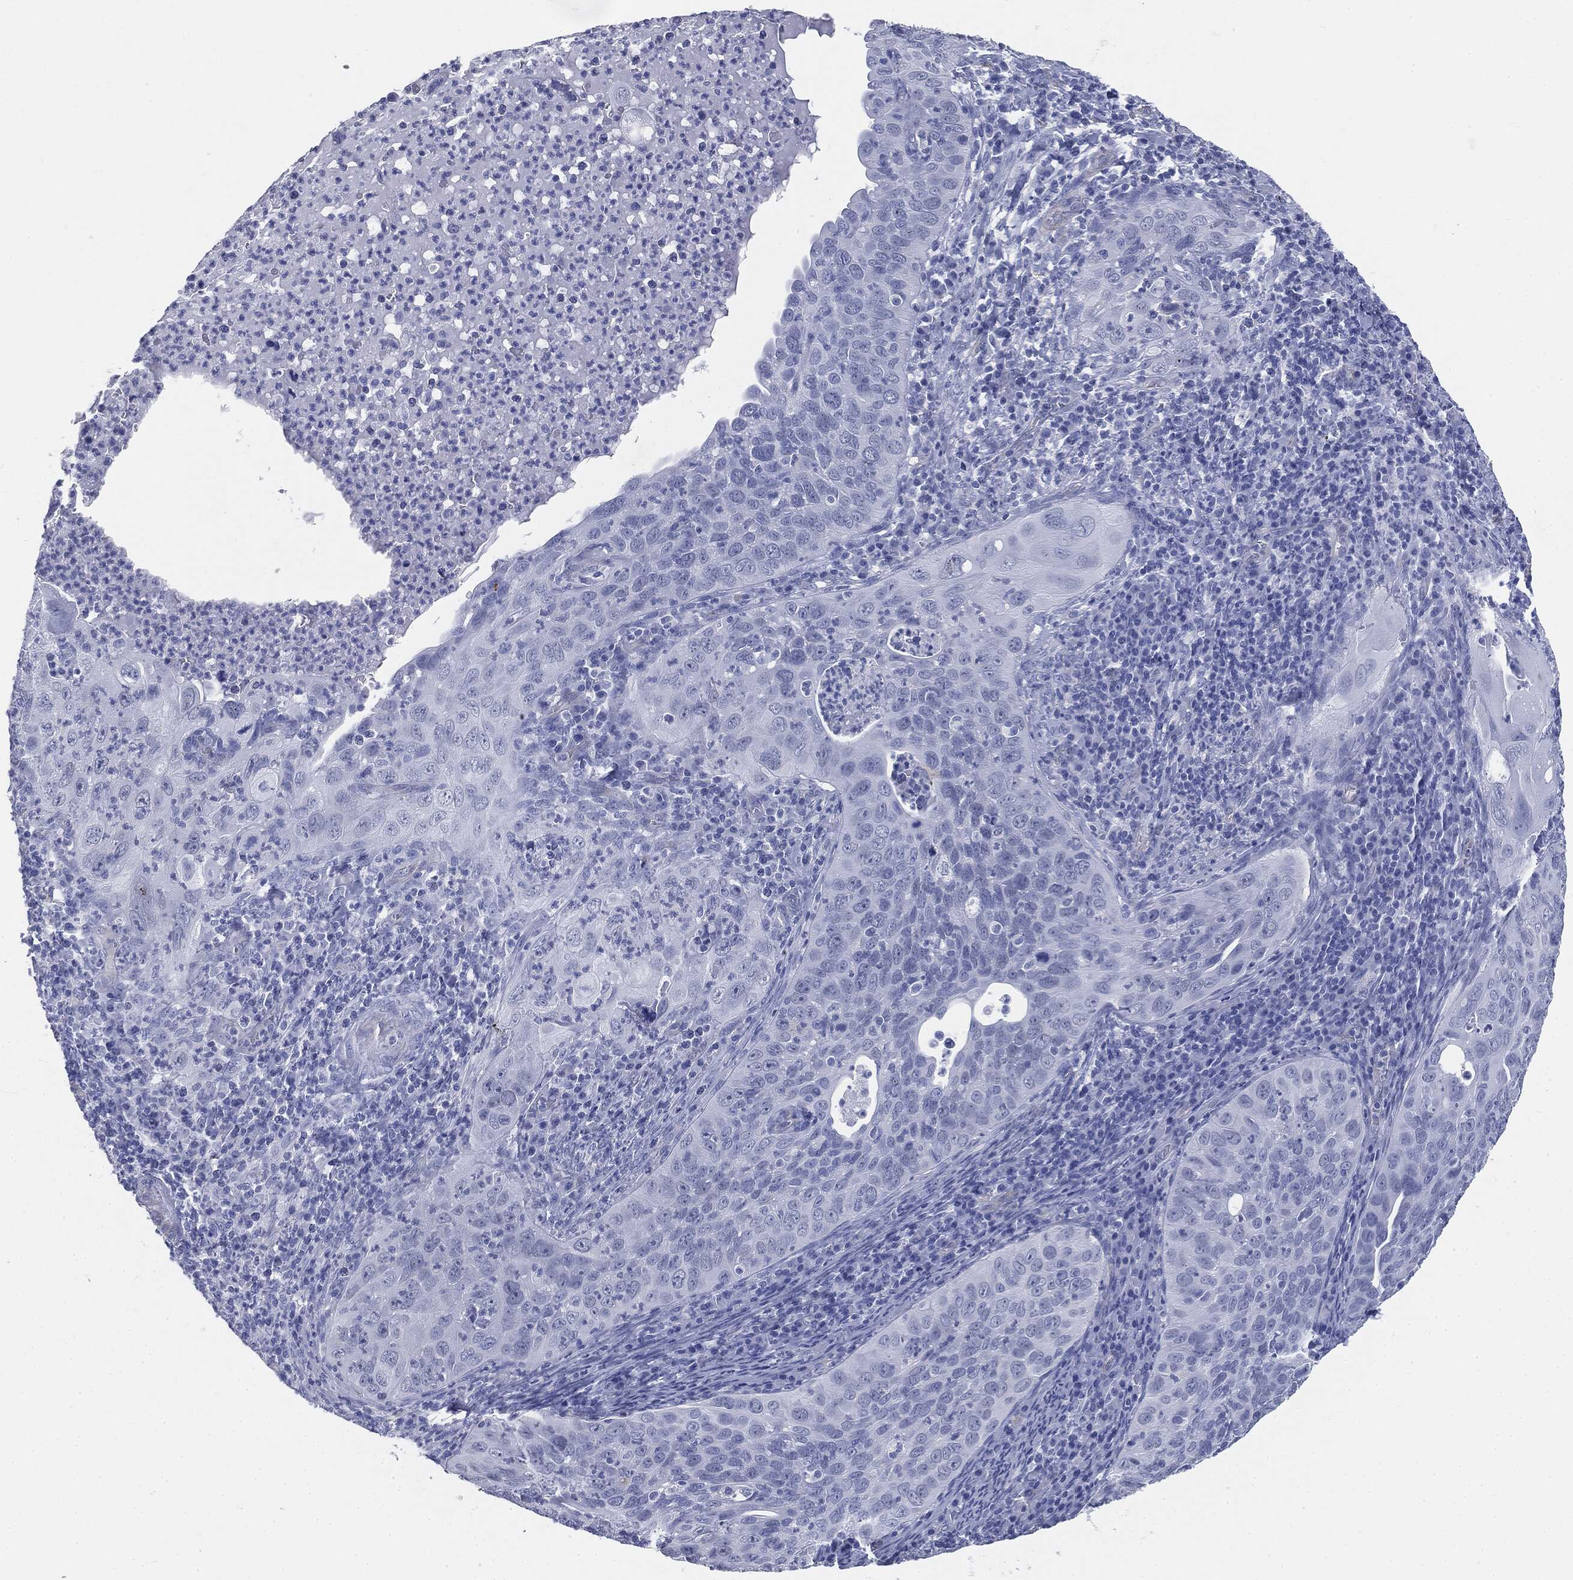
{"staining": {"intensity": "negative", "quantity": "none", "location": "none"}, "tissue": "cervical cancer", "cell_type": "Tumor cells", "image_type": "cancer", "snomed": [{"axis": "morphology", "description": "Squamous cell carcinoma, NOS"}, {"axis": "topography", "description": "Cervix"}], "caption": "Tumor cells are negative for brown protein staining in cervical cancer.", "gene": "MUC5AC", "patient": {"sex": "female", "age": 26}}